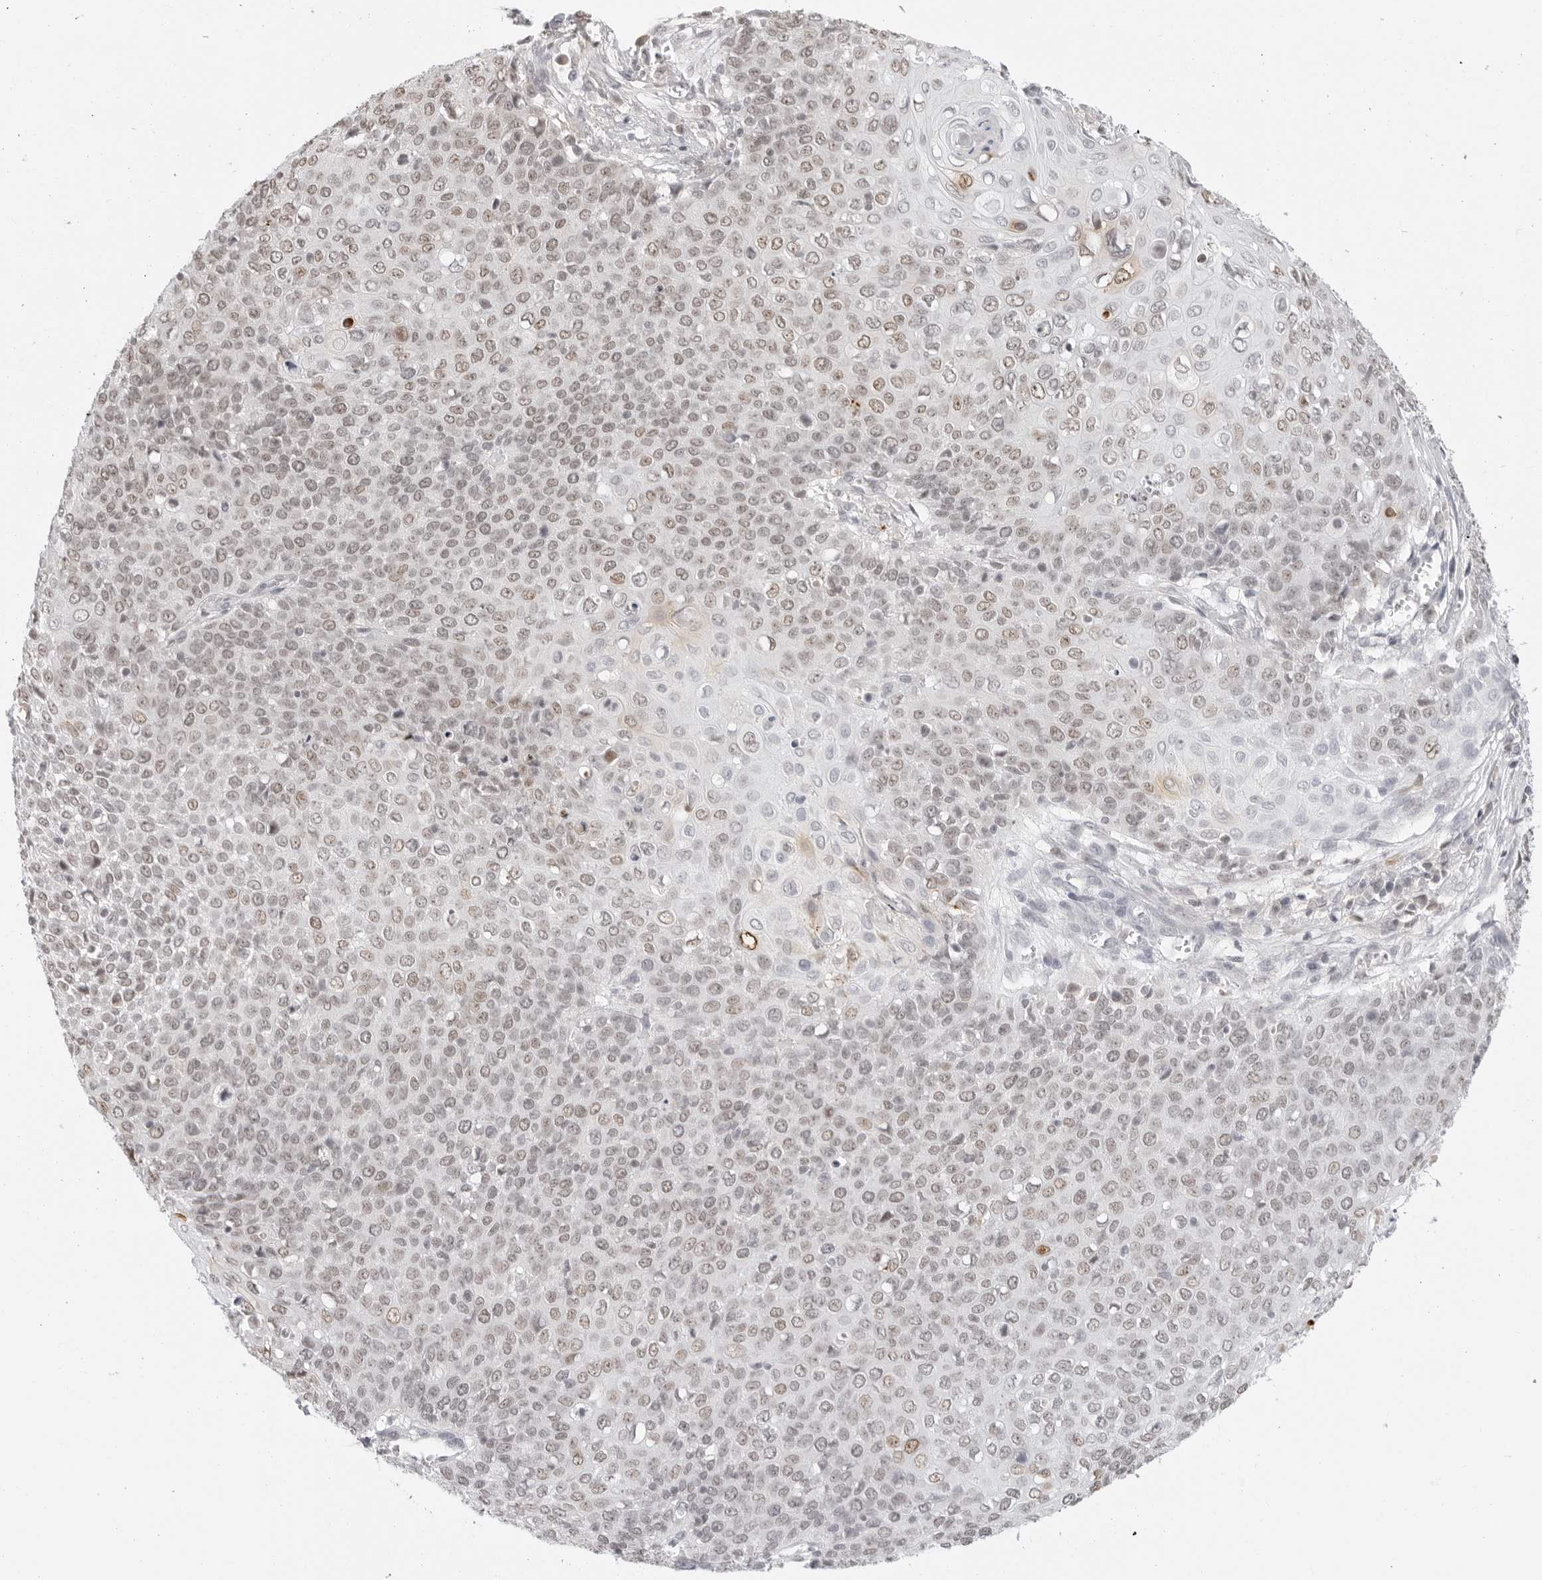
{"staining": {"intensity": "weak", "quantity": ">75%", "location": "nuclear"}, "tissue": "cervical cancer", "cell_type": "Tumor cells", "image_type": "cancer", "snomed": [{"axis": "morphology", "description": "Squamous cell carcinoma, NOS"}, {"axis": "topography", "description": "Cervix"}], "caption": "Cervical cancer stained with a brown dye reveals weak nuclear positive staining in approximately >75% of tumor cells.", "gene": "MSH6", "patient": {"sex": "female", "age": 39}}